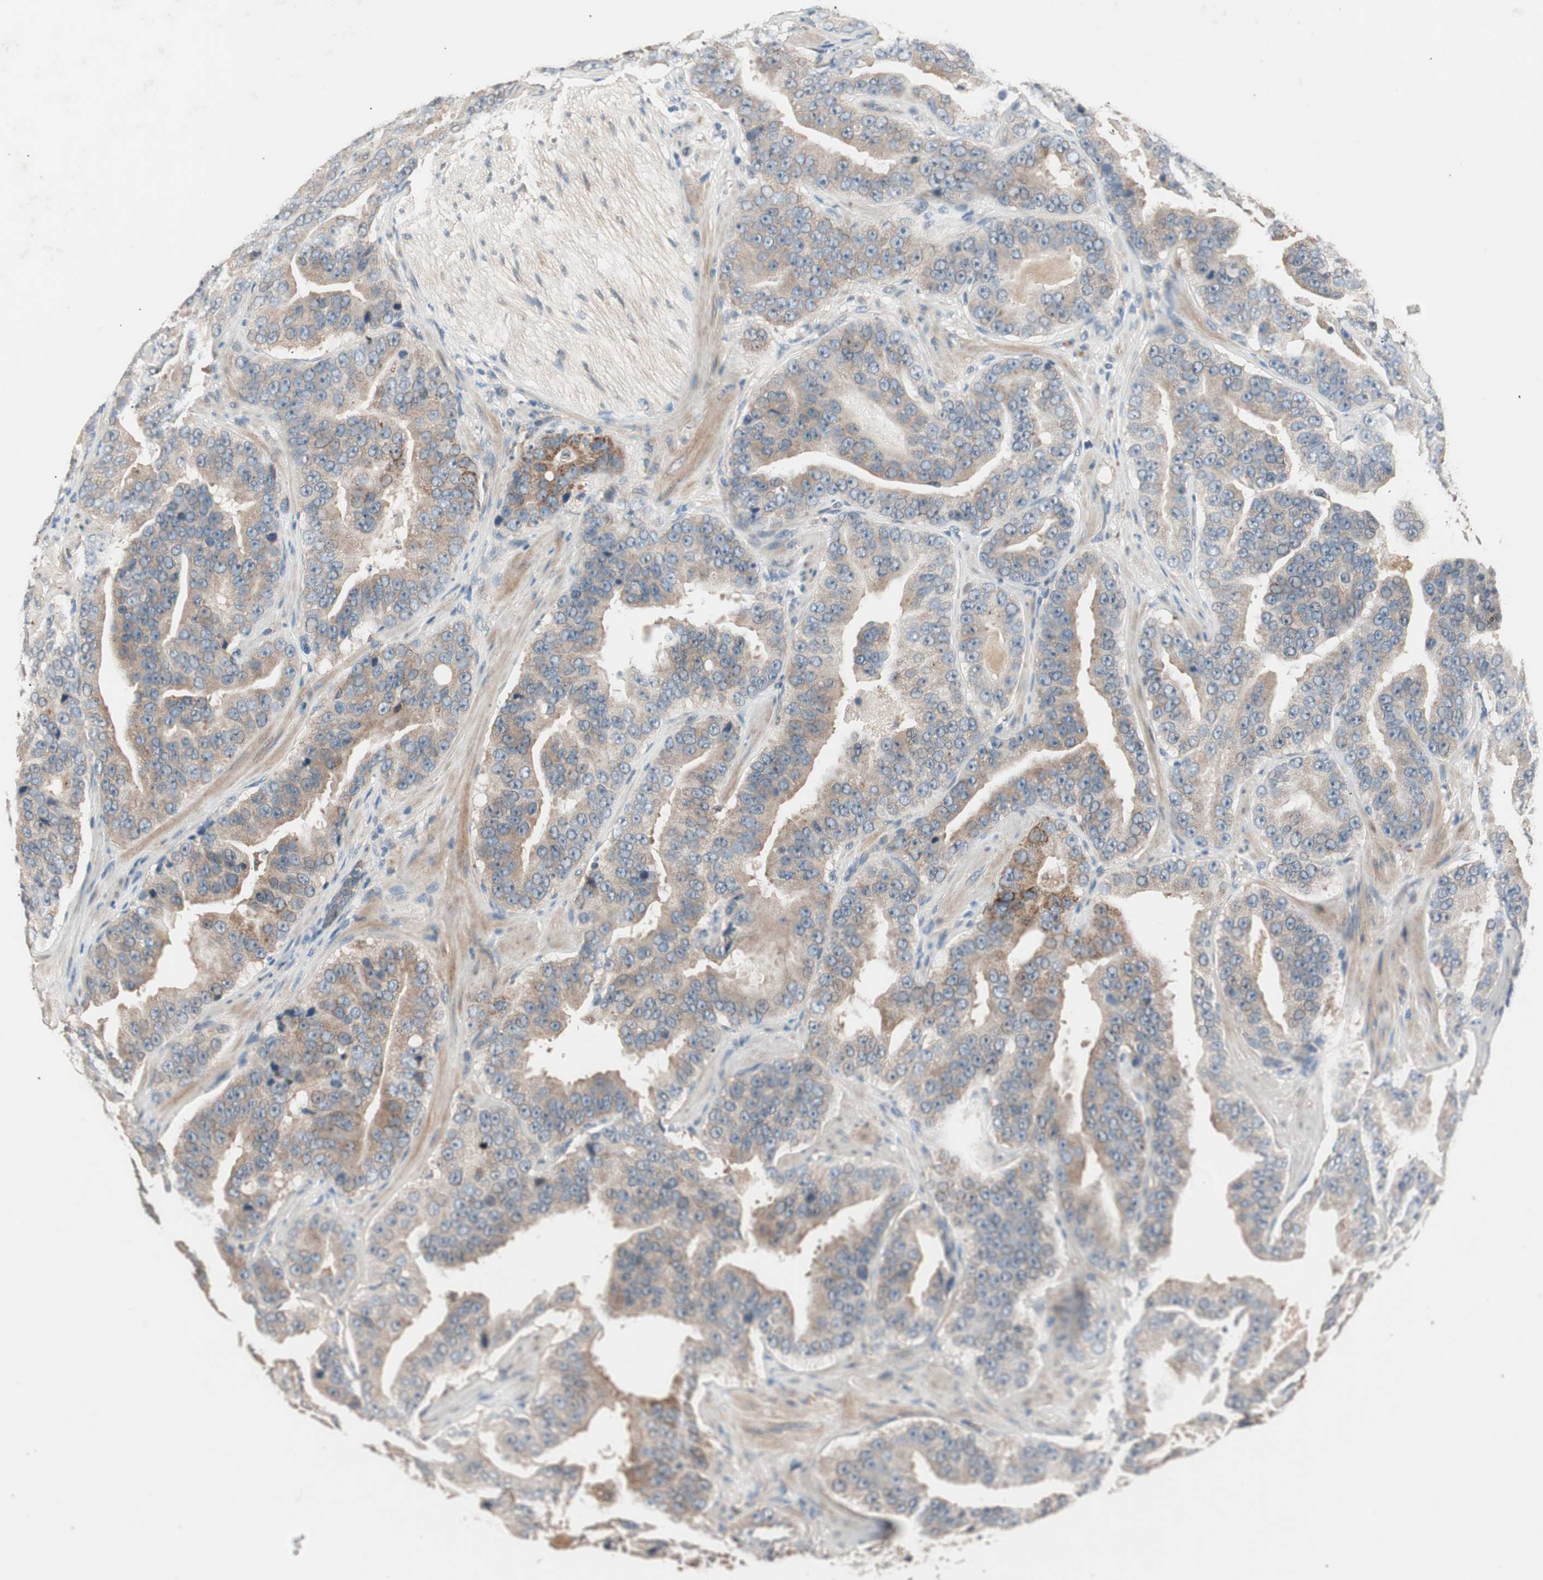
{"staining": {"intensity": "moderate", "quantity": ">75%", "location": "cytoplasmic/membranous"}, "tissue": "prostate cancer", "cell_type": "Tumor cells", "image_type": "cancer", "snomed": [{"axis": "morphology", "description": "Adenocarcinoma, Low grade"}, {"axis": "topography", "description": "Prostate"}], "caption": "Immunohistochemistry (IHC) (DAB) staining of human prostate adenocarcinoma (low-grade) reveals moderate cytoplasmic/membranous protein expression in about >75% of tumor cells.", "gene": "NFRKB", "patient": {"sex": "male", "age": 59}}